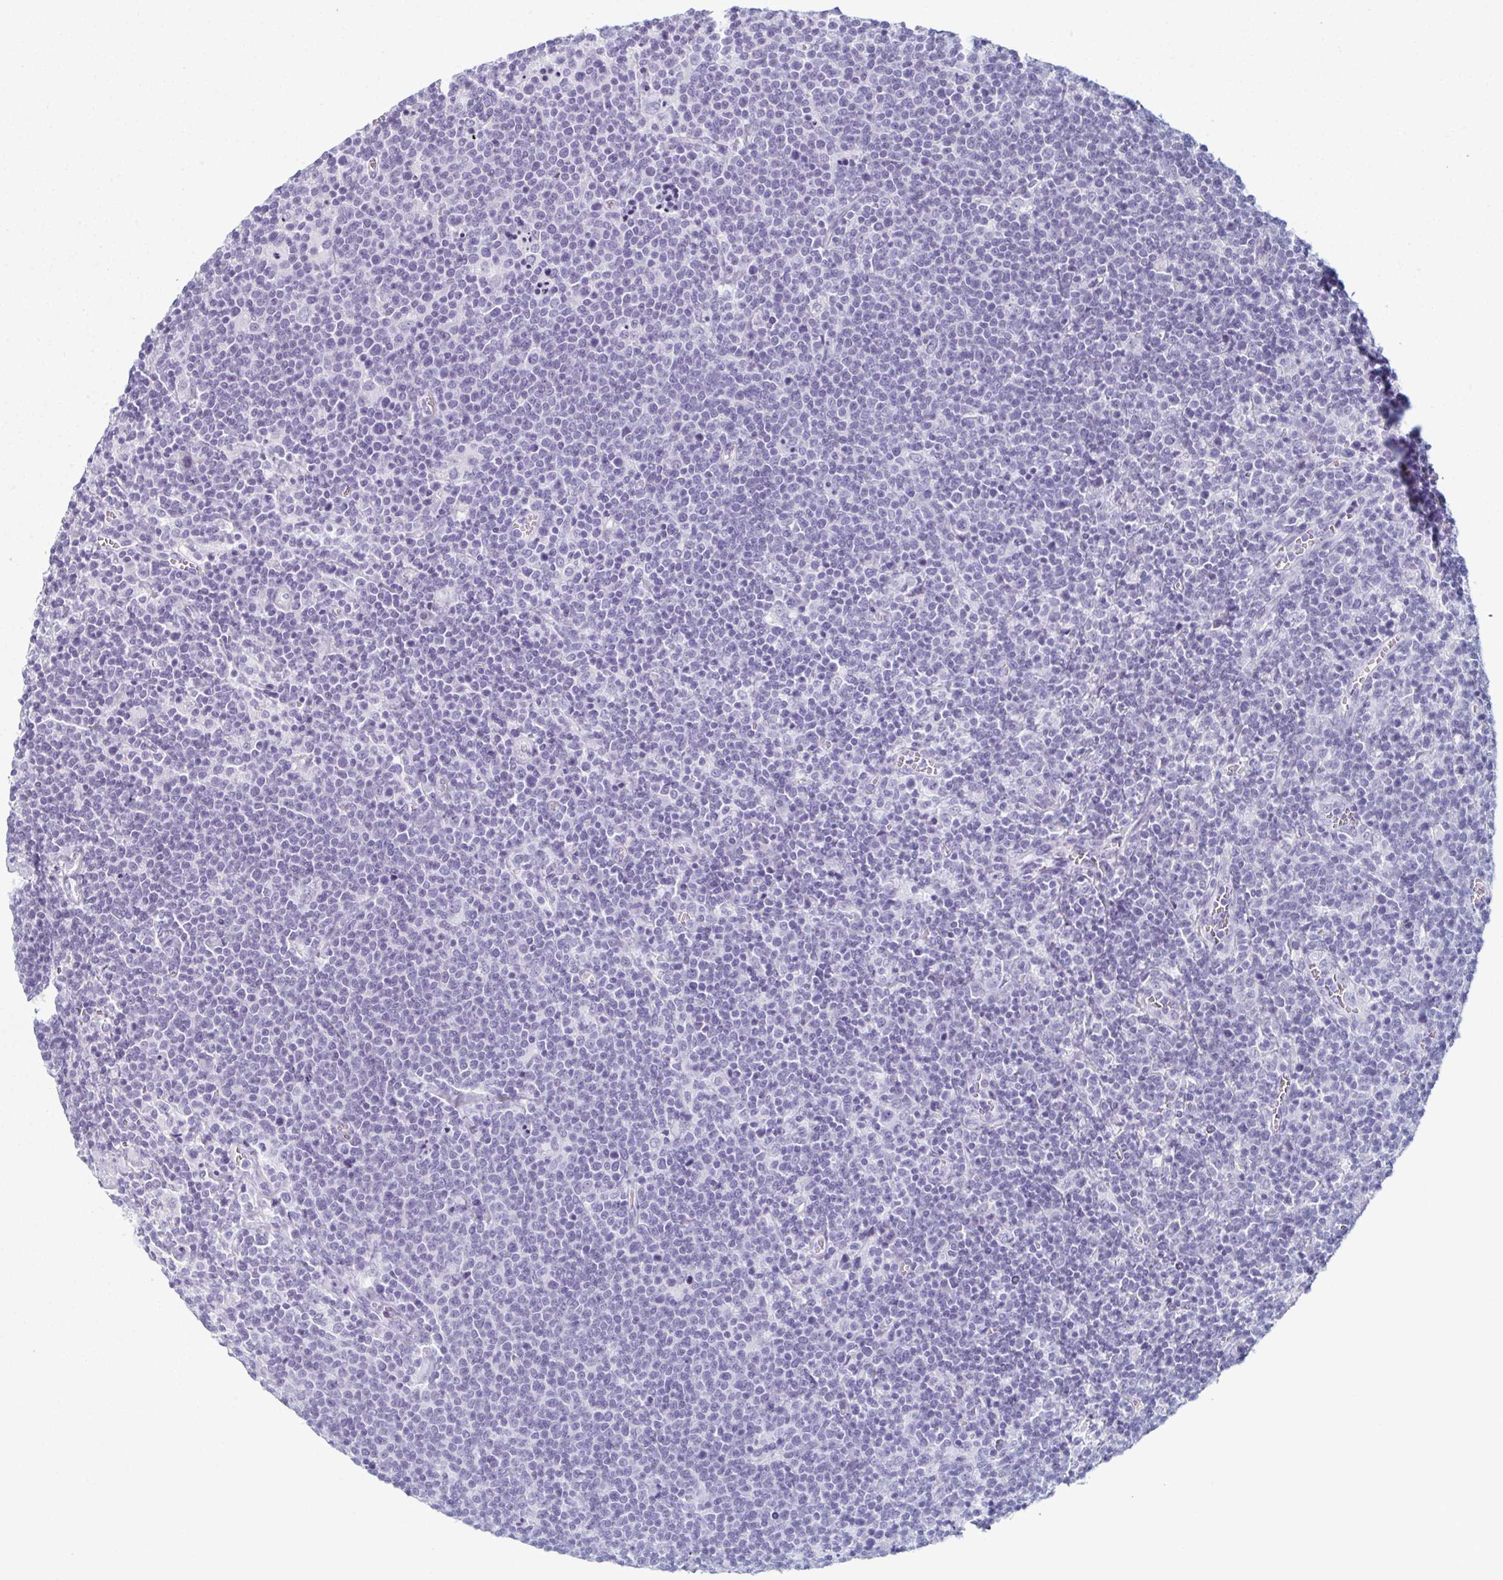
{"staining": {"intensity": "negative", "quantity": "none", "location": "none"}, "tissue": "lymphoma", "cell_type": "Tumor cells", "image_type": "cancer", "snomed": [{"axis": "morphology", "description": "Malignant lymphoma, non-Hodgkin's type, High grade"}, {"axis": "topography", "description": "Lymph node"}], "caption": "The histopathology image demonstrates no significant staining in tumor cells of malignant lymphoma, non-Hodgkin's type (high-grade). The staining is performed using DAB brown chromogen with nuclei counter-stained in using hematoxylin.", "gene": "ENKUR", "patient": {"sex": "male", "age": 61}}